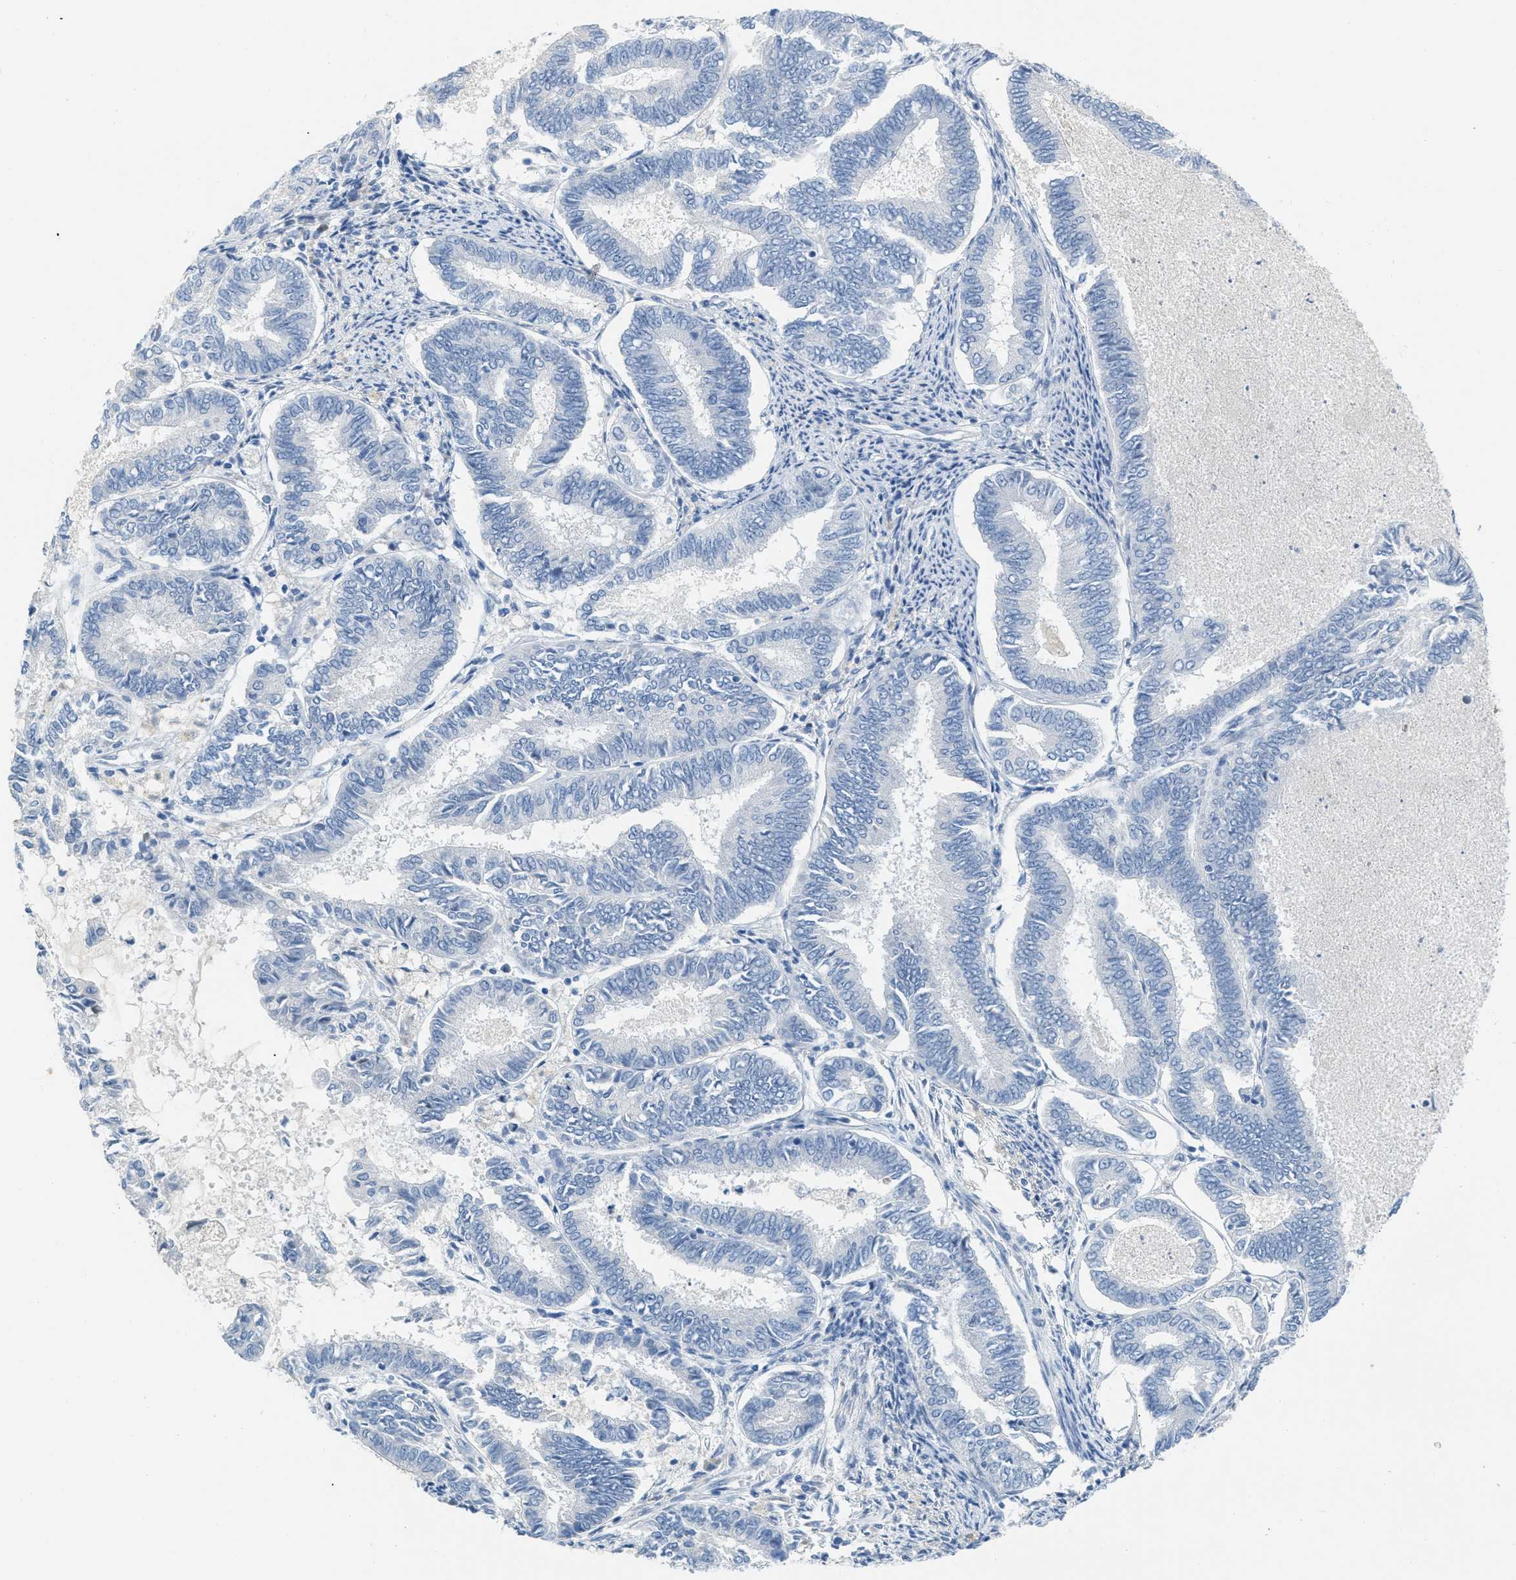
{"staining": {"intensity": "negative", "quantity": "none", "location": "none"}, "tissue": "endometrial cancer", "cell_type": "Tumor cells", "image_type": "cancer", "snomed": [{"axis": "morphology", "description": "Adenocarcinoma, NOS"}, {"axis": "topography", "description": "Endometrium"}], "caption": "High magnification brightfield microscopy of endometrial cancer stained with DAB (brown) and counterstained with hematoxylin (blue): tumor cells show no significant positivity.", "gene": "HSF2", "patient": {"sex": "female", "age": 86}}